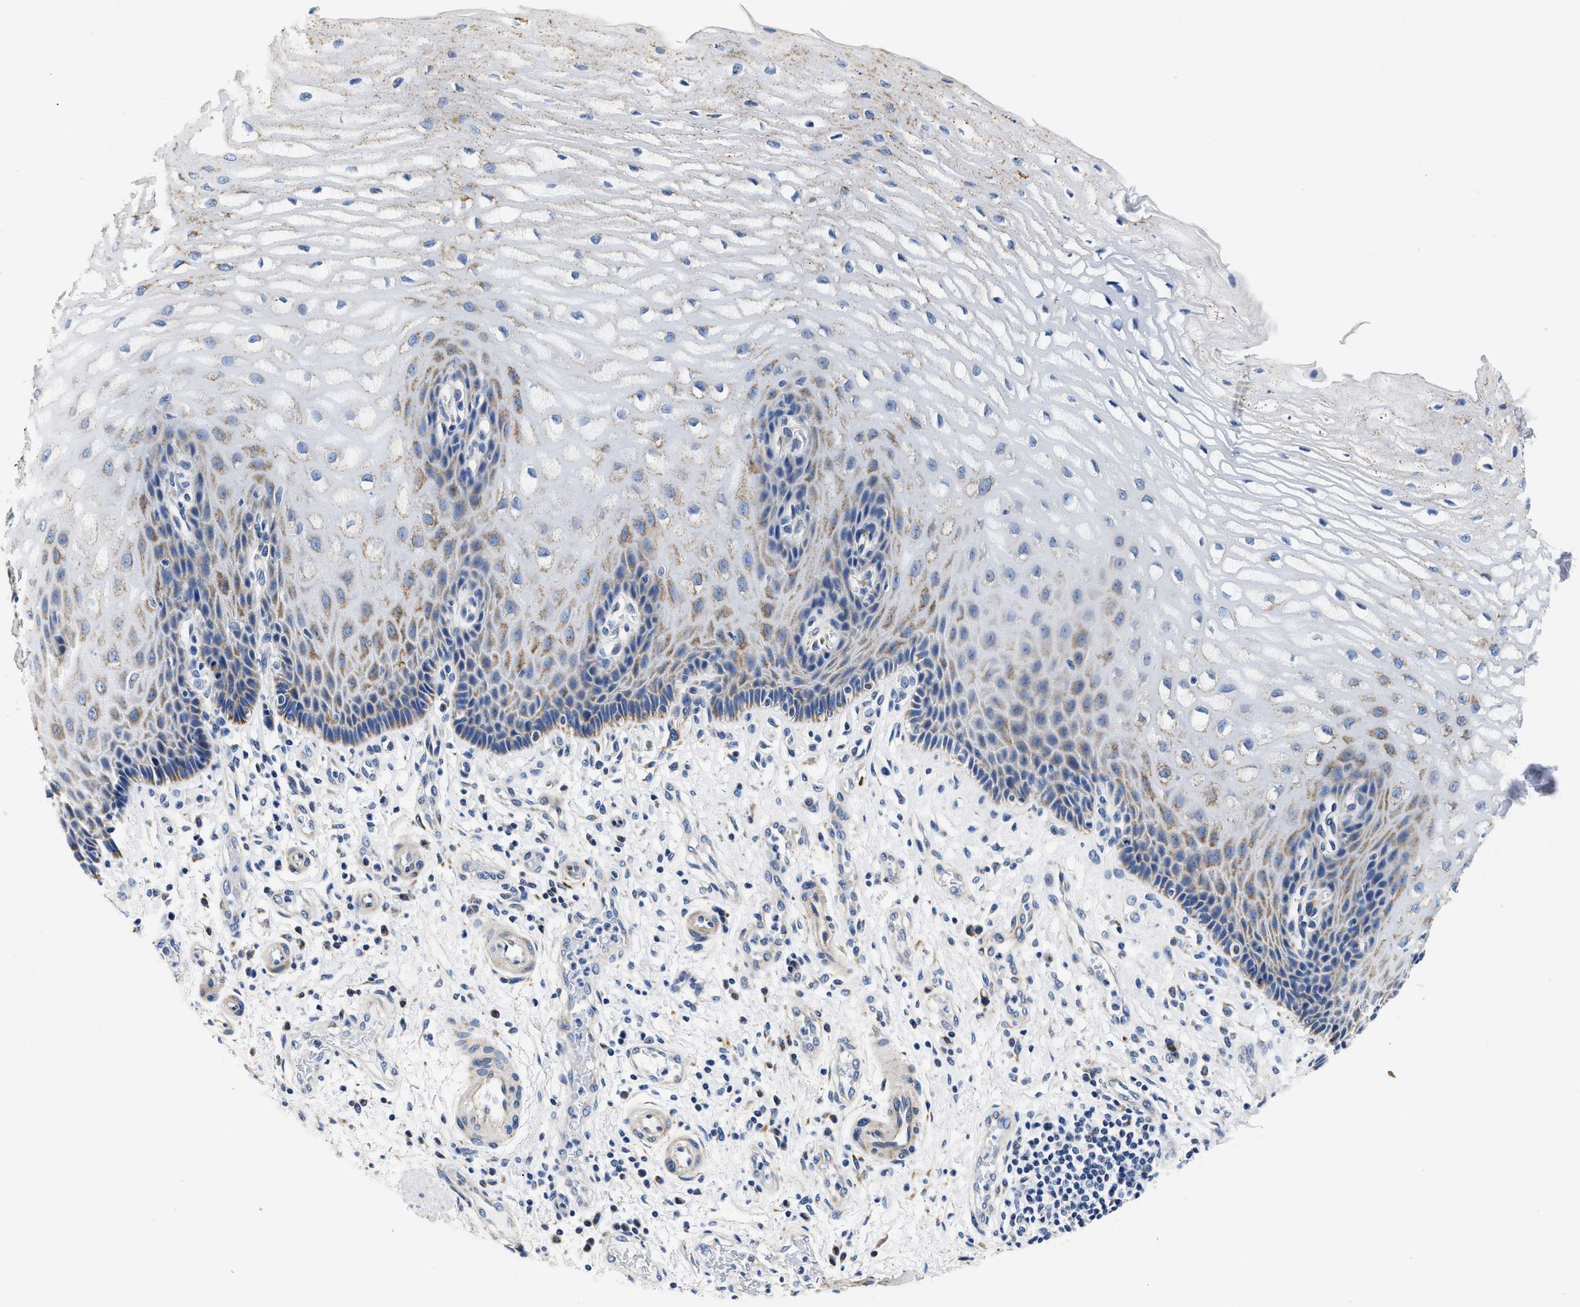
{"staining": {"intensity": "weak", "quantity": "25%-75%", "location": "cytoplasmic/membranous"}, "tissue": "esophagus", "cell_type": "Squamous epithelial cells", "image_type": "normal", "snomed": [{"axis": "morphology", "description": "Normal tissue, NOS"}, {"axis": "topography", "description": "Esophagus"}], "caption": "DAB (3,3'-diaminobenzidine) immunohistochemical staining of unremarkable esophagus reveals weak cytoplasmic/membranous protein positivity in approximately 25%-75% of squamous epithelial cells. Using DAB (brown) and hematoxylin (blue) stains, captured at high magnification using brightfield microscopy.", "gene": "ACADVL", "patient": {"sex": "male", "age": 54}}